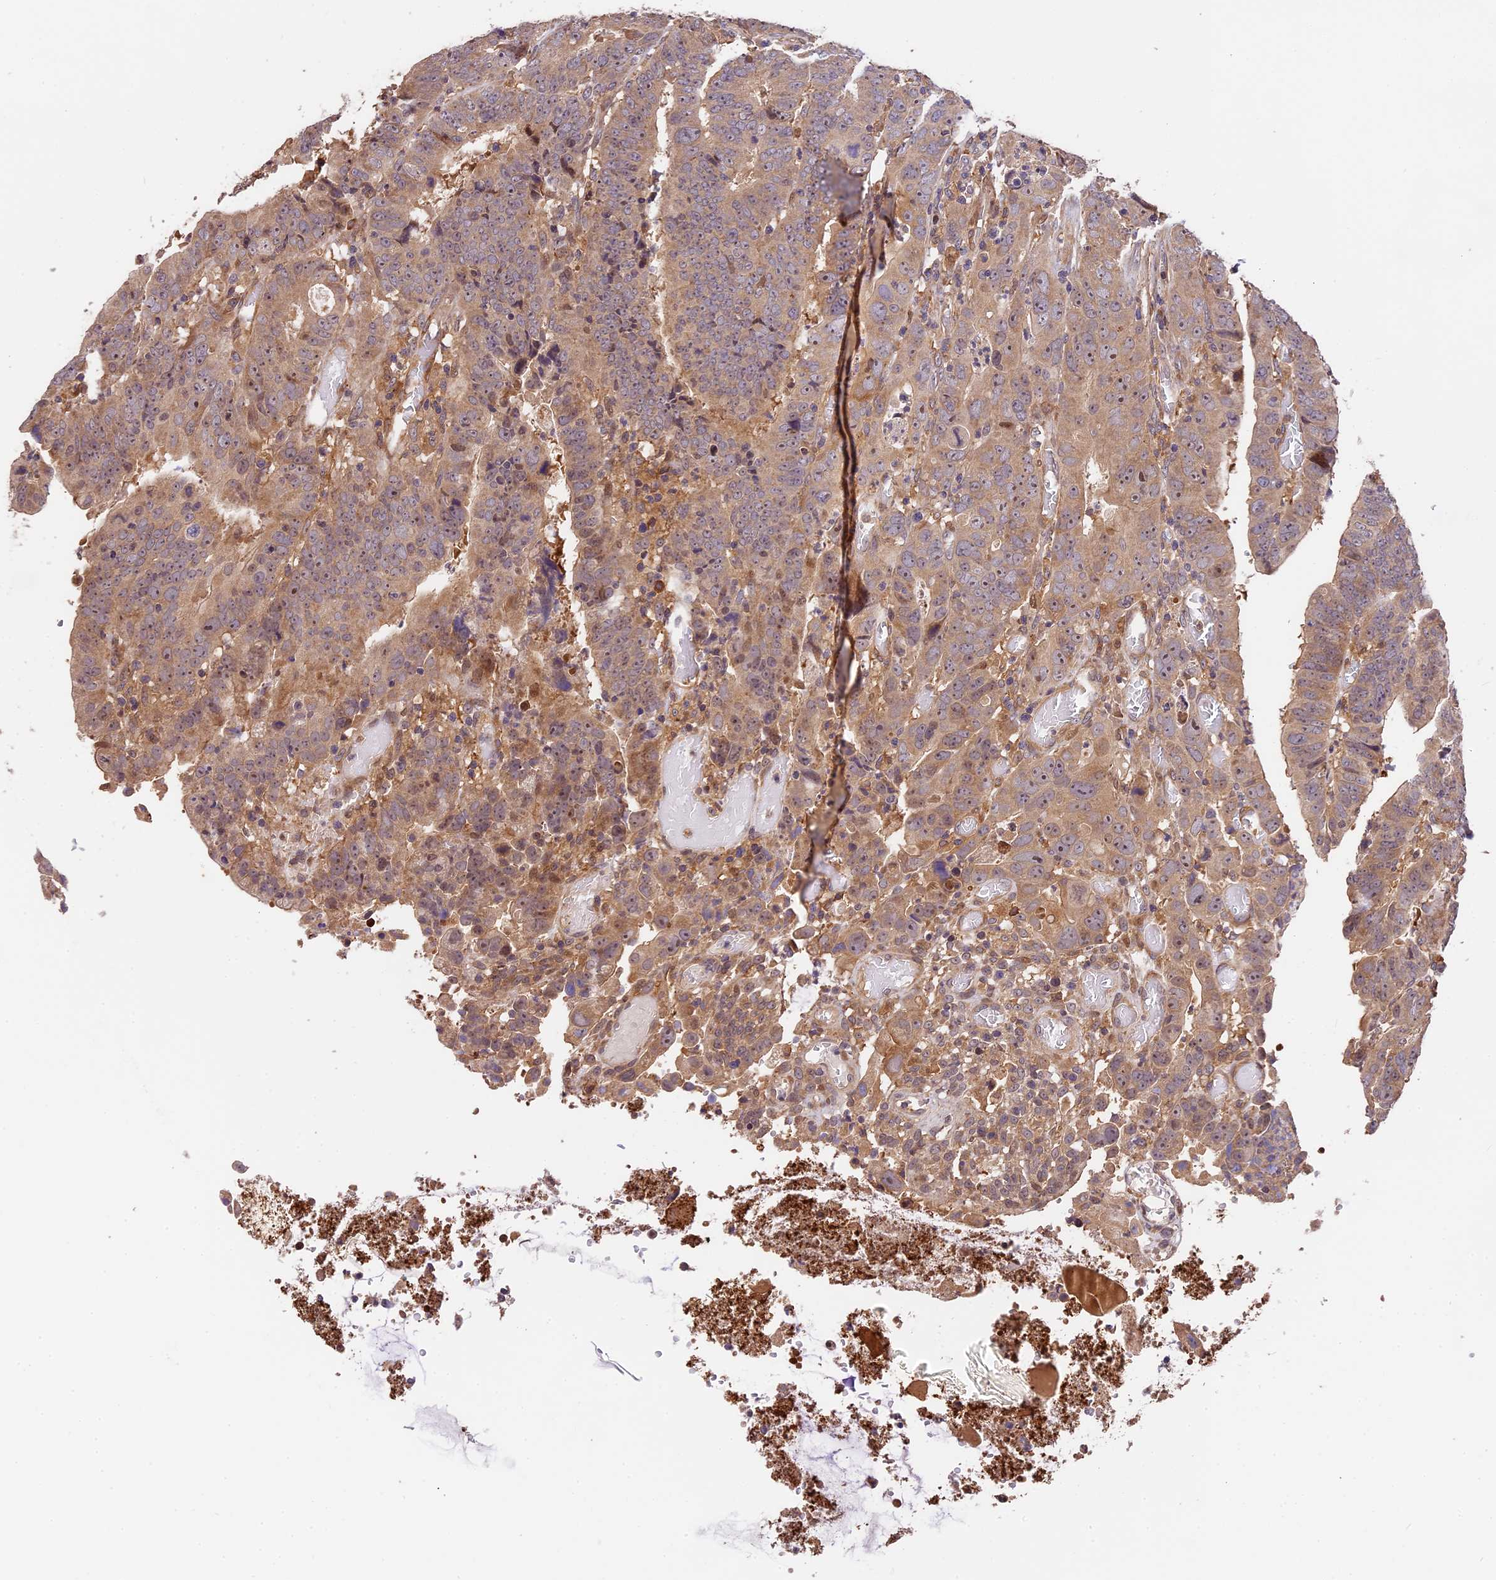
{"staining": {"intensity": "weak", "quantity": "25%-75%", "location": "cytoplasmic/membranous,nuclear"}, "tissue": "colorectal cancer", "cell_type": "Tumor cells", "image_type": "cancer", "snomed": [{"axis": "morphology", "description": "Normal tissue, NOS"}, {"axis": "morphology", "description": "Adenocarcinoma, NOS"}, {"axis": "topography", "description": "Rectum"}], "caption": "Human colorectal cancer (adenocarcinoma) stained with a brown dye reveals weak cytoplasmic/membranous and nuclear positive positivity in approximately 25%-75% of tumor cells.", "gene": "ARHGAP17", "patient": {"sex": "female", "age": 65}}